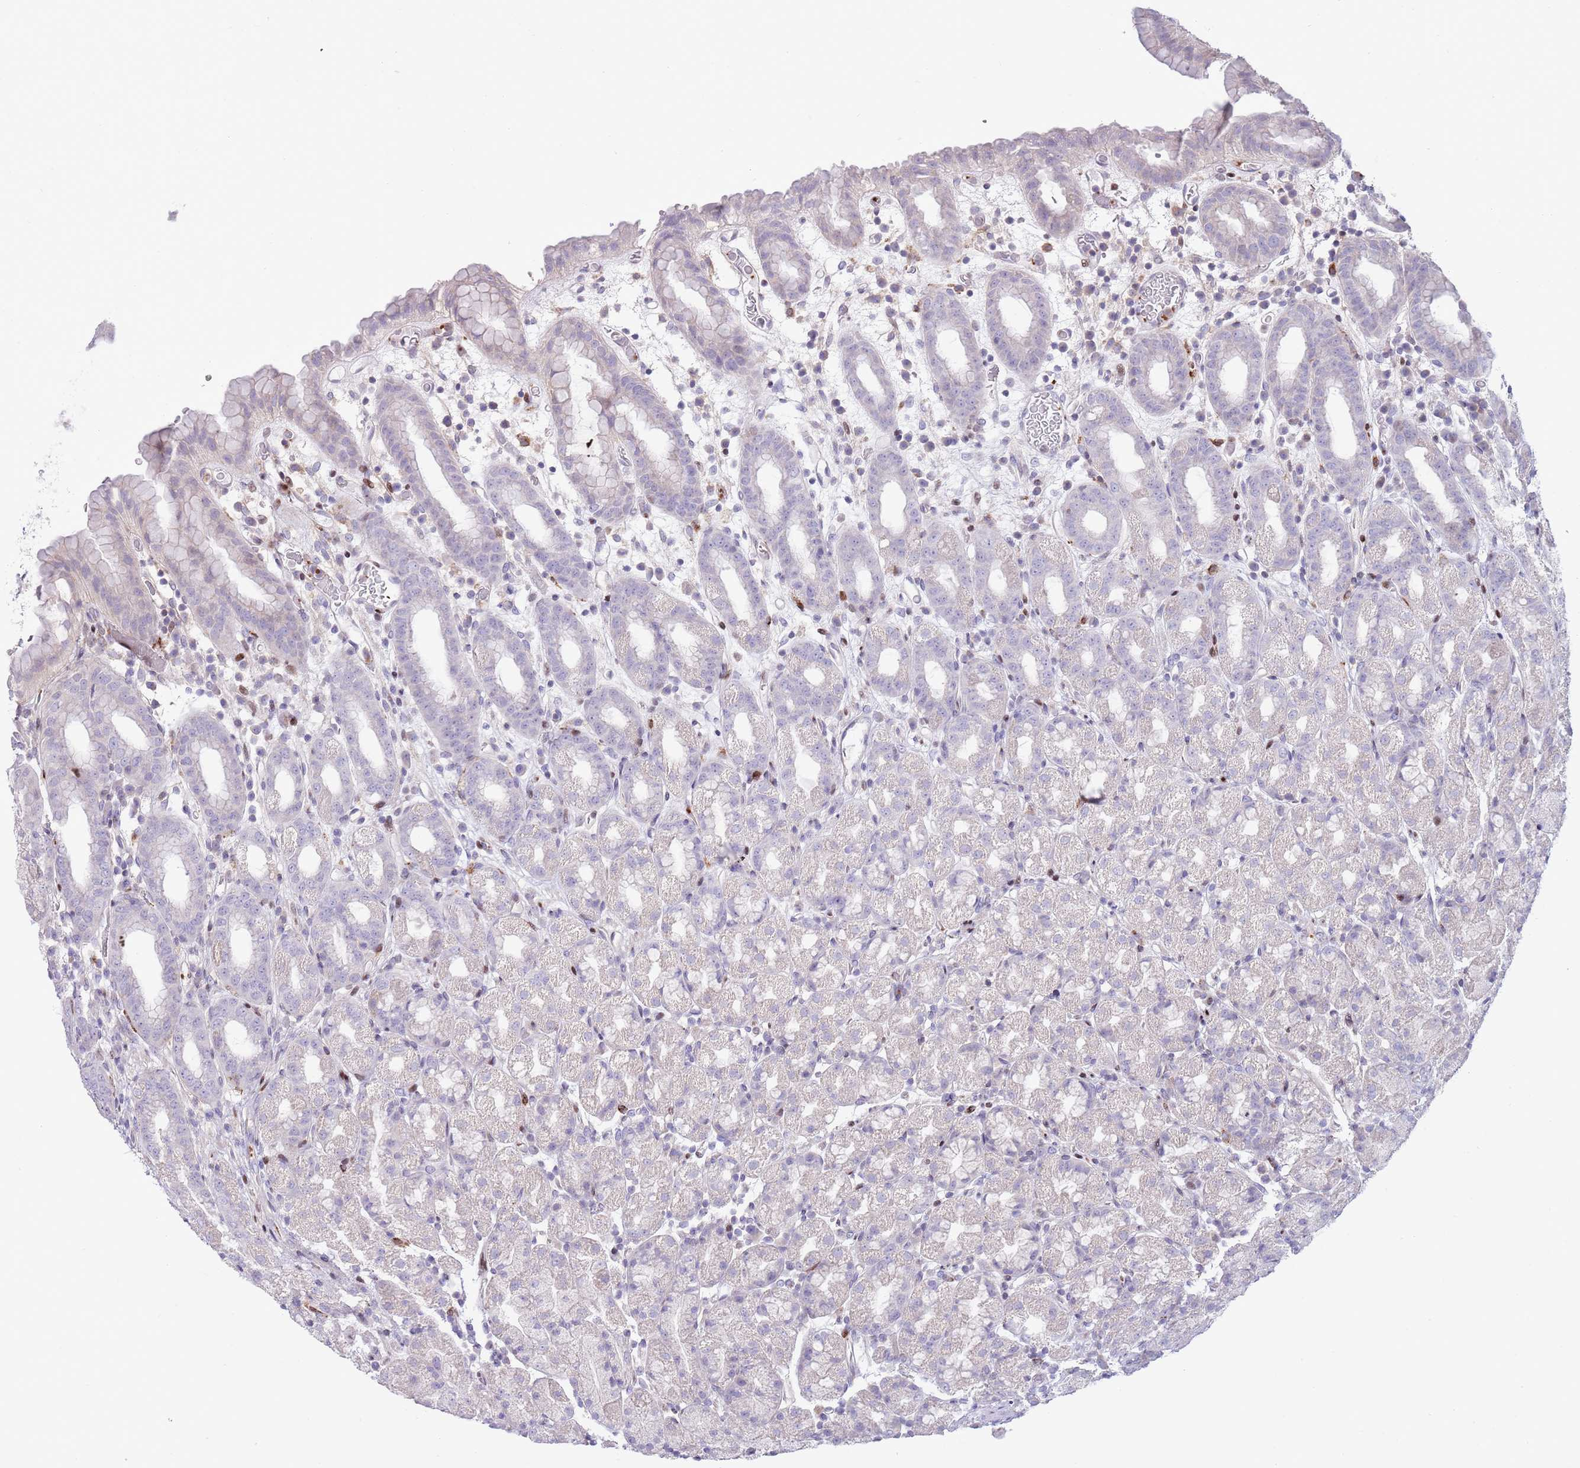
{"staining": {"intensity": "negative", "quantity": "none", "location": "none"}, "tissue": "stomach", "cell_type": "Glandular cells", "image_type": "normal", "snomed": [{"axis": "morphology", "description": "Normal tissue, NOS"}, {"axis": "topography", "description": "Stomach, upper"}, {"axis": "topography", "description": "Stomach, lower"}, {"axis": "topography", "description": "Small intestine"}], "caption": "Glandular cells are negative for protein expression in benign human stomach. (DAB immunohistochemistry (IHC) visualized using brightfield microscopy, high magnification).", "gene": "ANO8", "patient": {"sex": "male", "age": 68}}